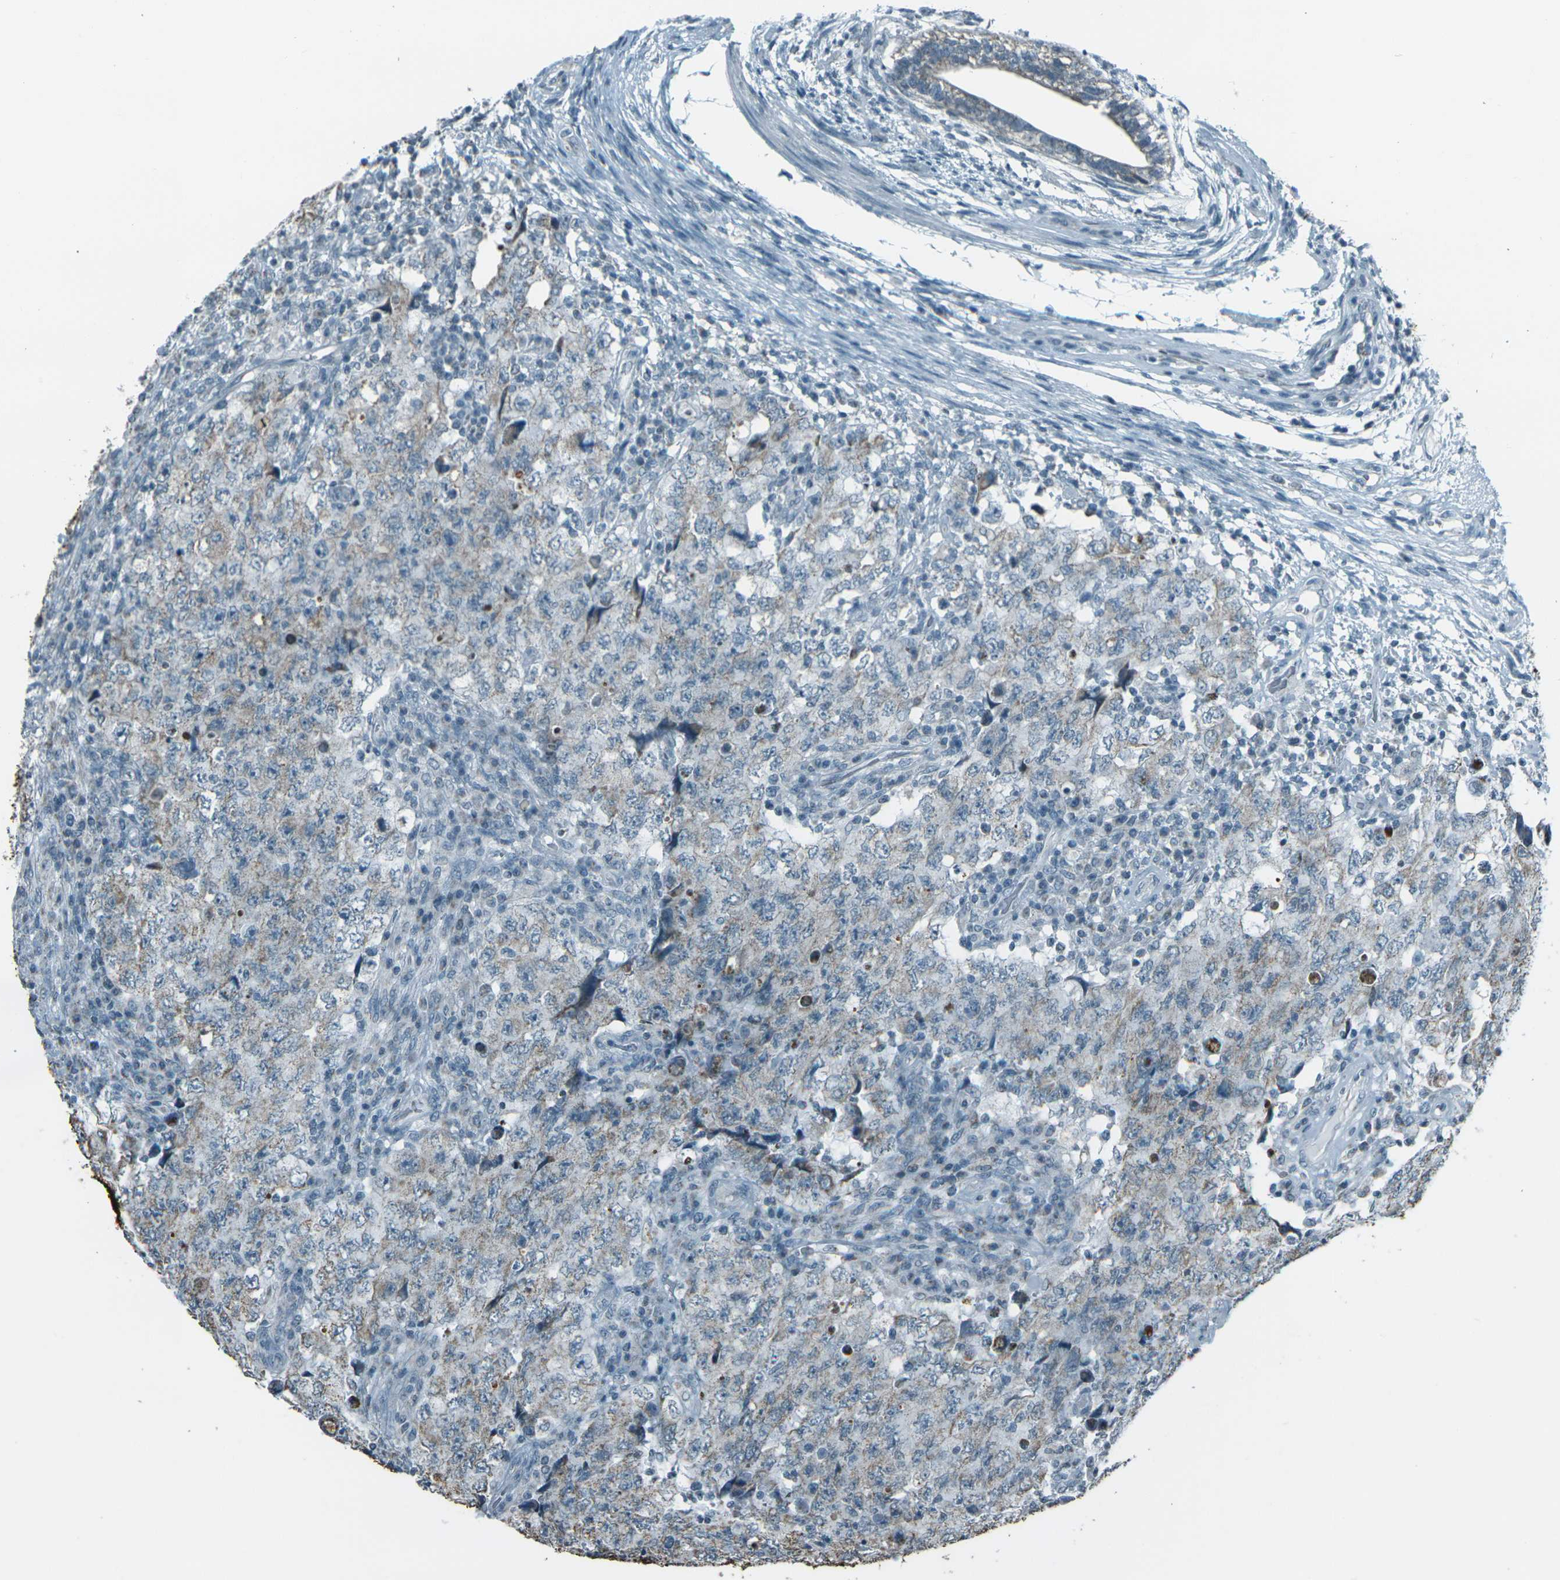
{"staining": {"intensity": "weak", "quantity": "25%-75%", "location": "cytoplasmic/membranous"}, "tissue": "testis cancer", "cell_type": "Tumor cells", "image_type": "cancer", "snomed": [{"axis": "morphology", "description": "Carcinoma, Embryonal, NOS"}, {"axis": "topography", "description": "Testis"}], "caption": "Weak cytoplasmic/membranous expression is seen in approximately 25%-75% of tumor cells in testis cancer (embryonal carcinoma). (Stains: DAB in brown, nuclei in blue, Microscopy: brightfield microscopy at high magnification).", "gene": "H2BC1", "patient": {"sex": "male", "age": 26}}